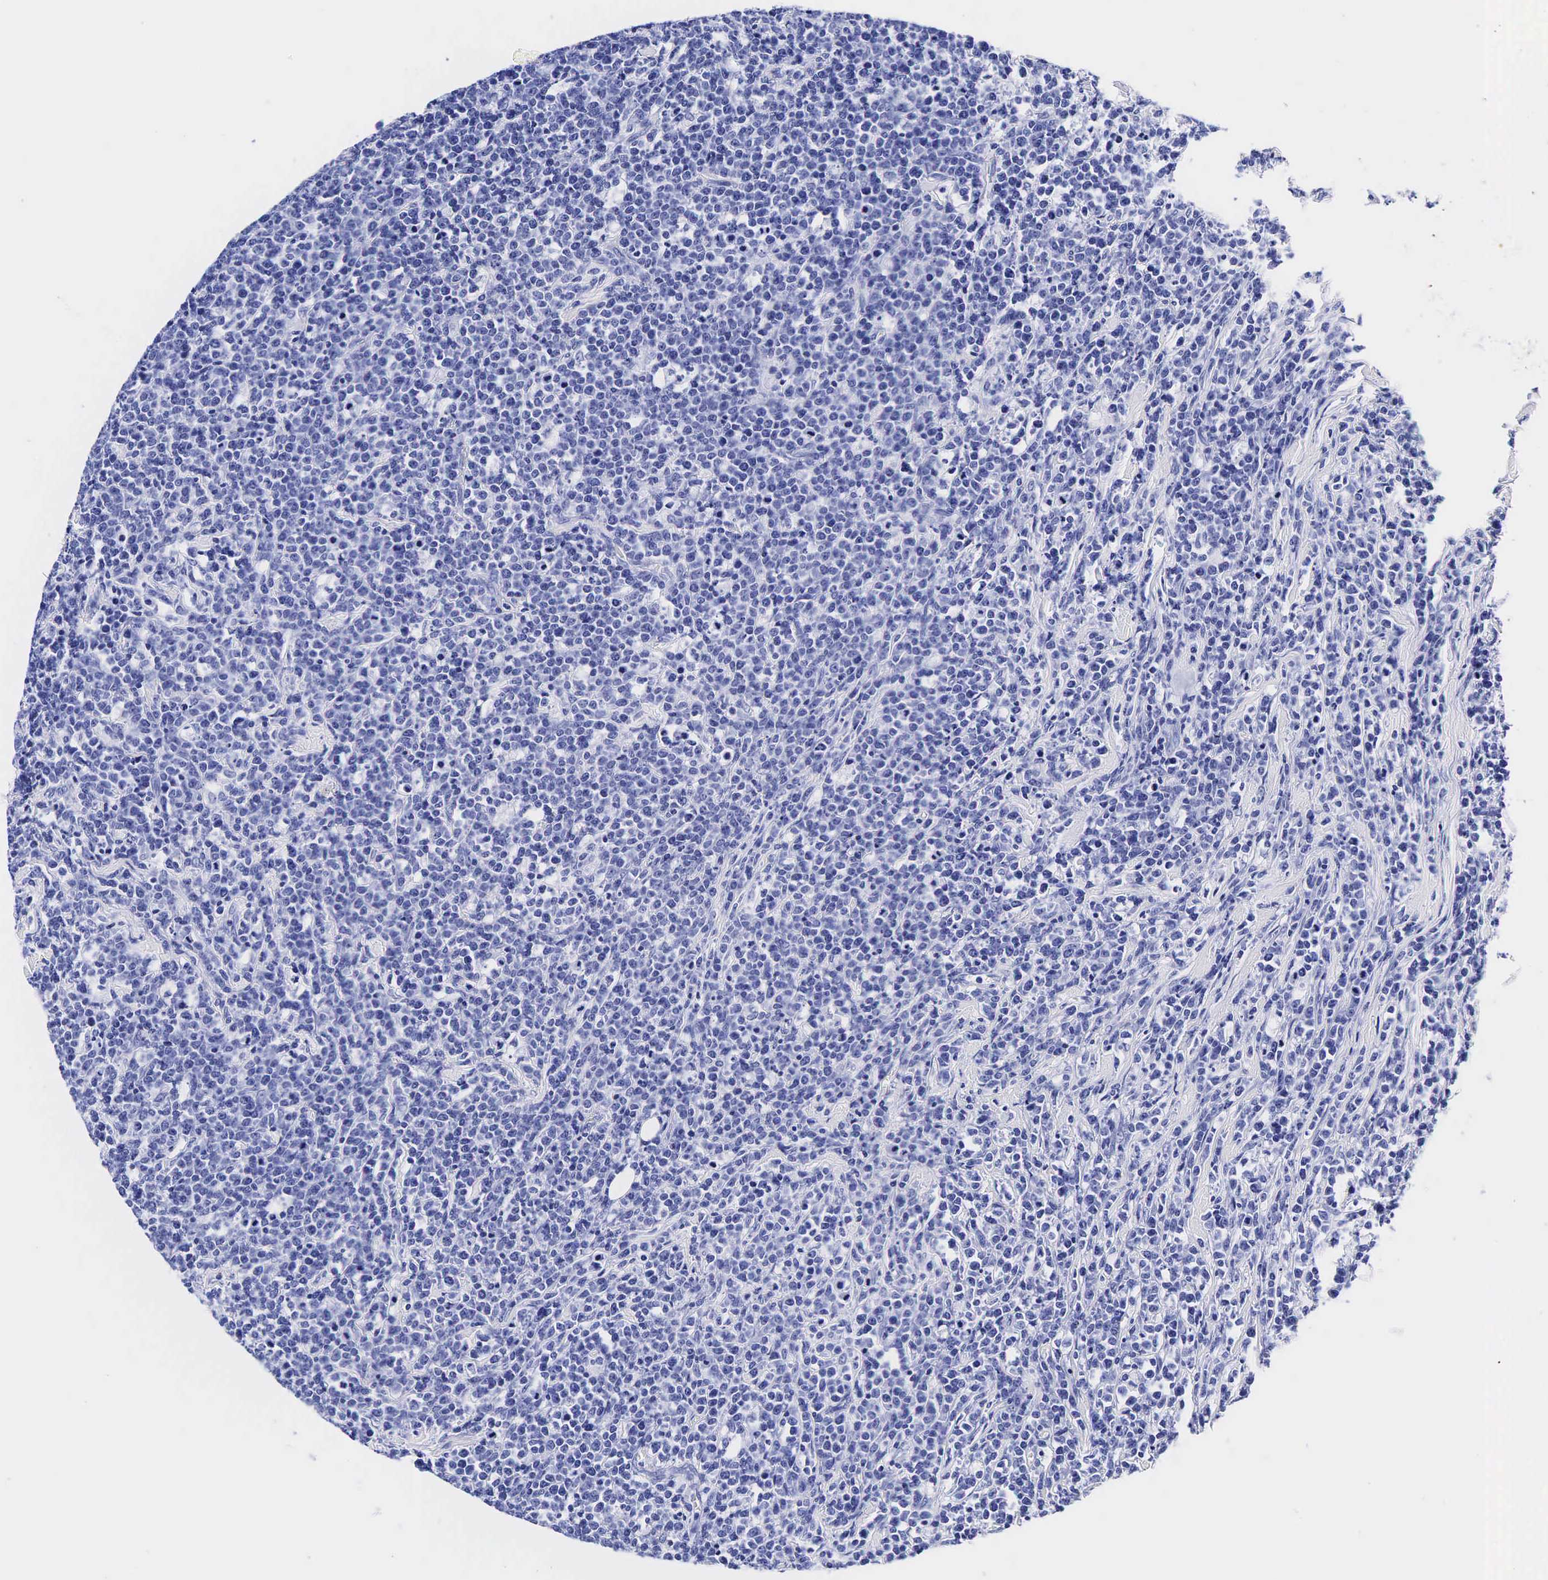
{"staining": {"intensity": "negative", "quantity": "none", "location": "none"}, "tissue": "lymphoma", "cell_type": "Tumor cells", "image_type": "cancer", "snomed": [{"axis": "morphology", "description": "Malignant lymphoma, non-Hodgkin's type, High grade"}, {"axis": "topography", "description": "Small intestine"}, {"axis": "topography", "description": "Colon"}], "caption": "This micrograph is of malignant lymphoma, non-Hodgkin's type (high-grade) stained with immunohistochemistry (IHC) to label a protein in brown with the nuclei are counter-stained blue. There is no staining in tumor cells.", "gene": "TG", "patient": {"sex": "male", "age": 8}}